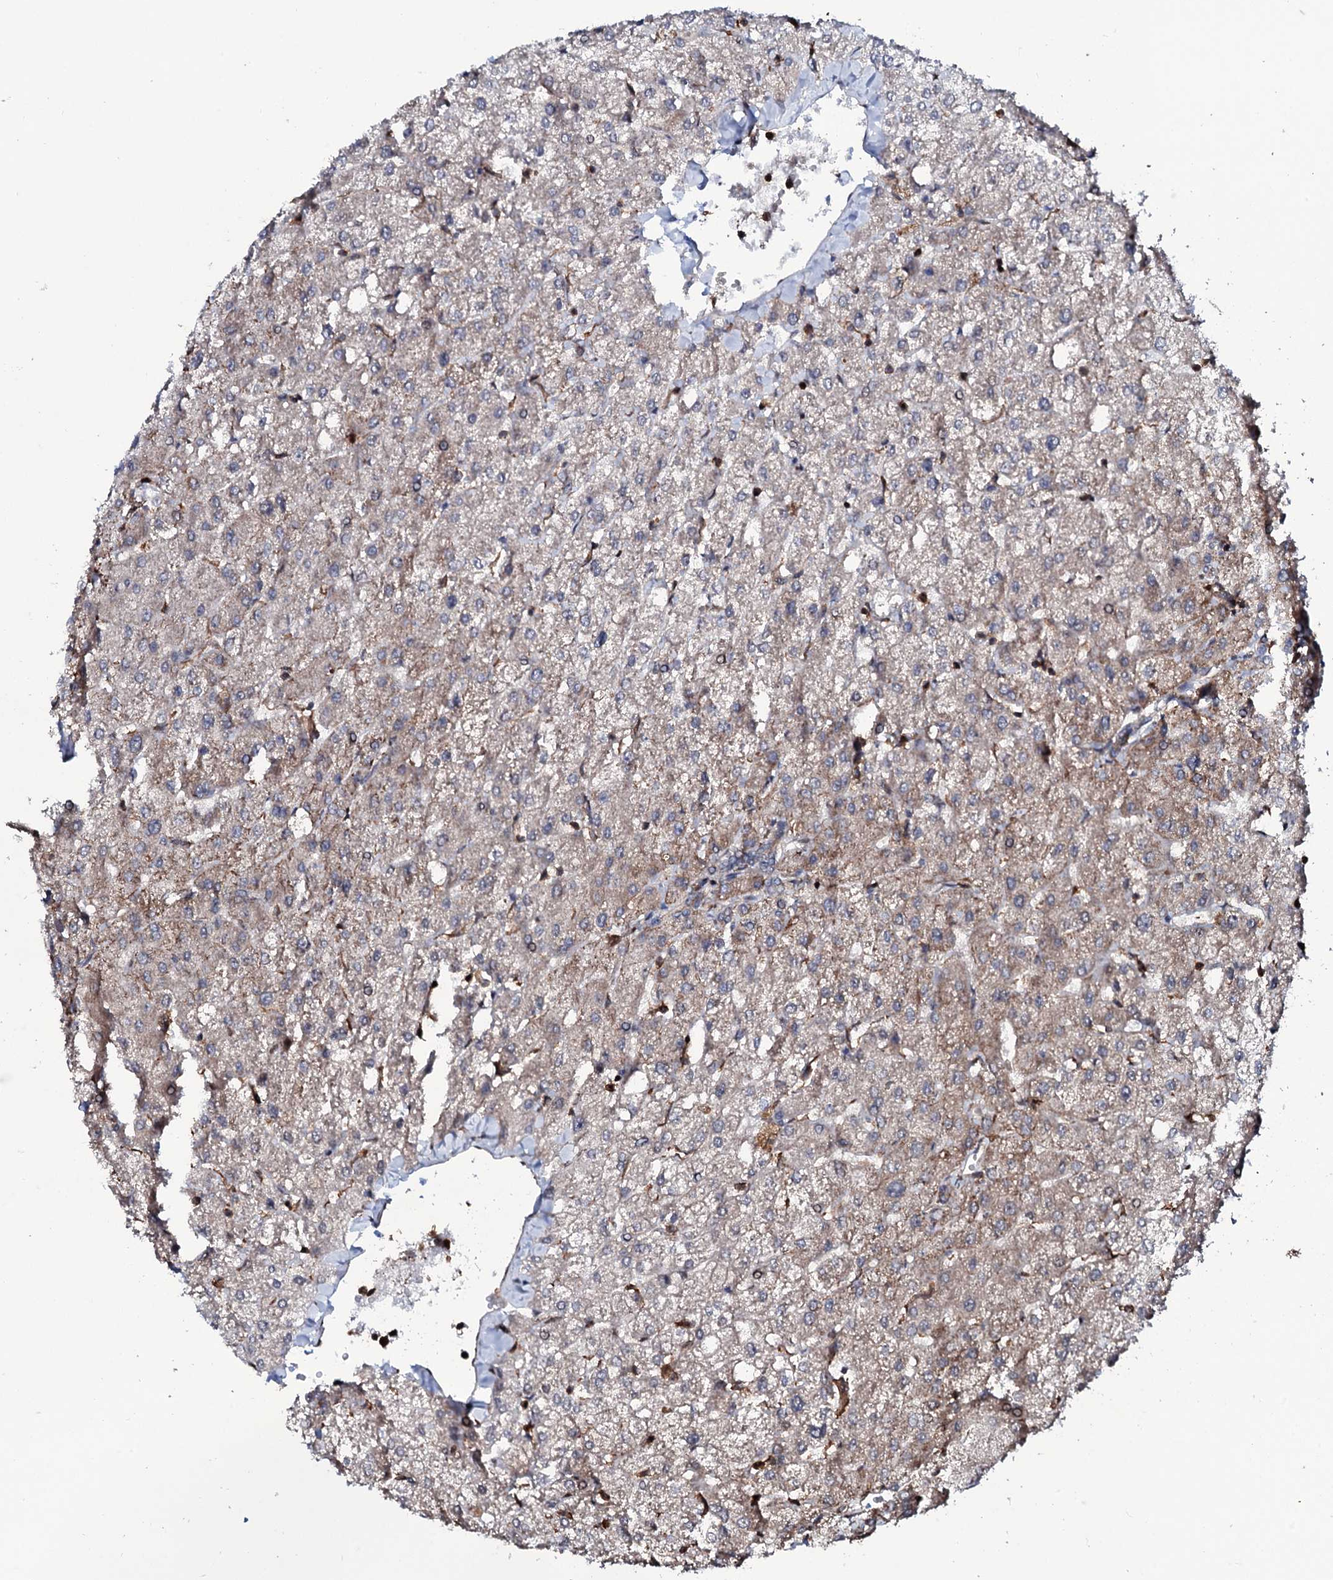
{"staining": {"intensity": "negative", "quantity": "none", "location": "none"}, "tissue": "liver", "cell_type": "Cholangiocytes", "image_type": "normal", "snomed": [{"axis": "morphology", "description": "Normal tissue, NOS"}, {"axis": "topography", "description": "Liver"}], "caption": "This micrograph is of benign liver stained with immunohistochemistry to label a protein in brown with the nuclei are counter-stained blue. There is no positivity in cholangiocytes. (DAB (3,3'-diaminobenzidine) immunohistochemistry (IHC) with hematoxylin counter stain).", "gene": "COG6", "patient": {"sex": "female", "age": 54}}